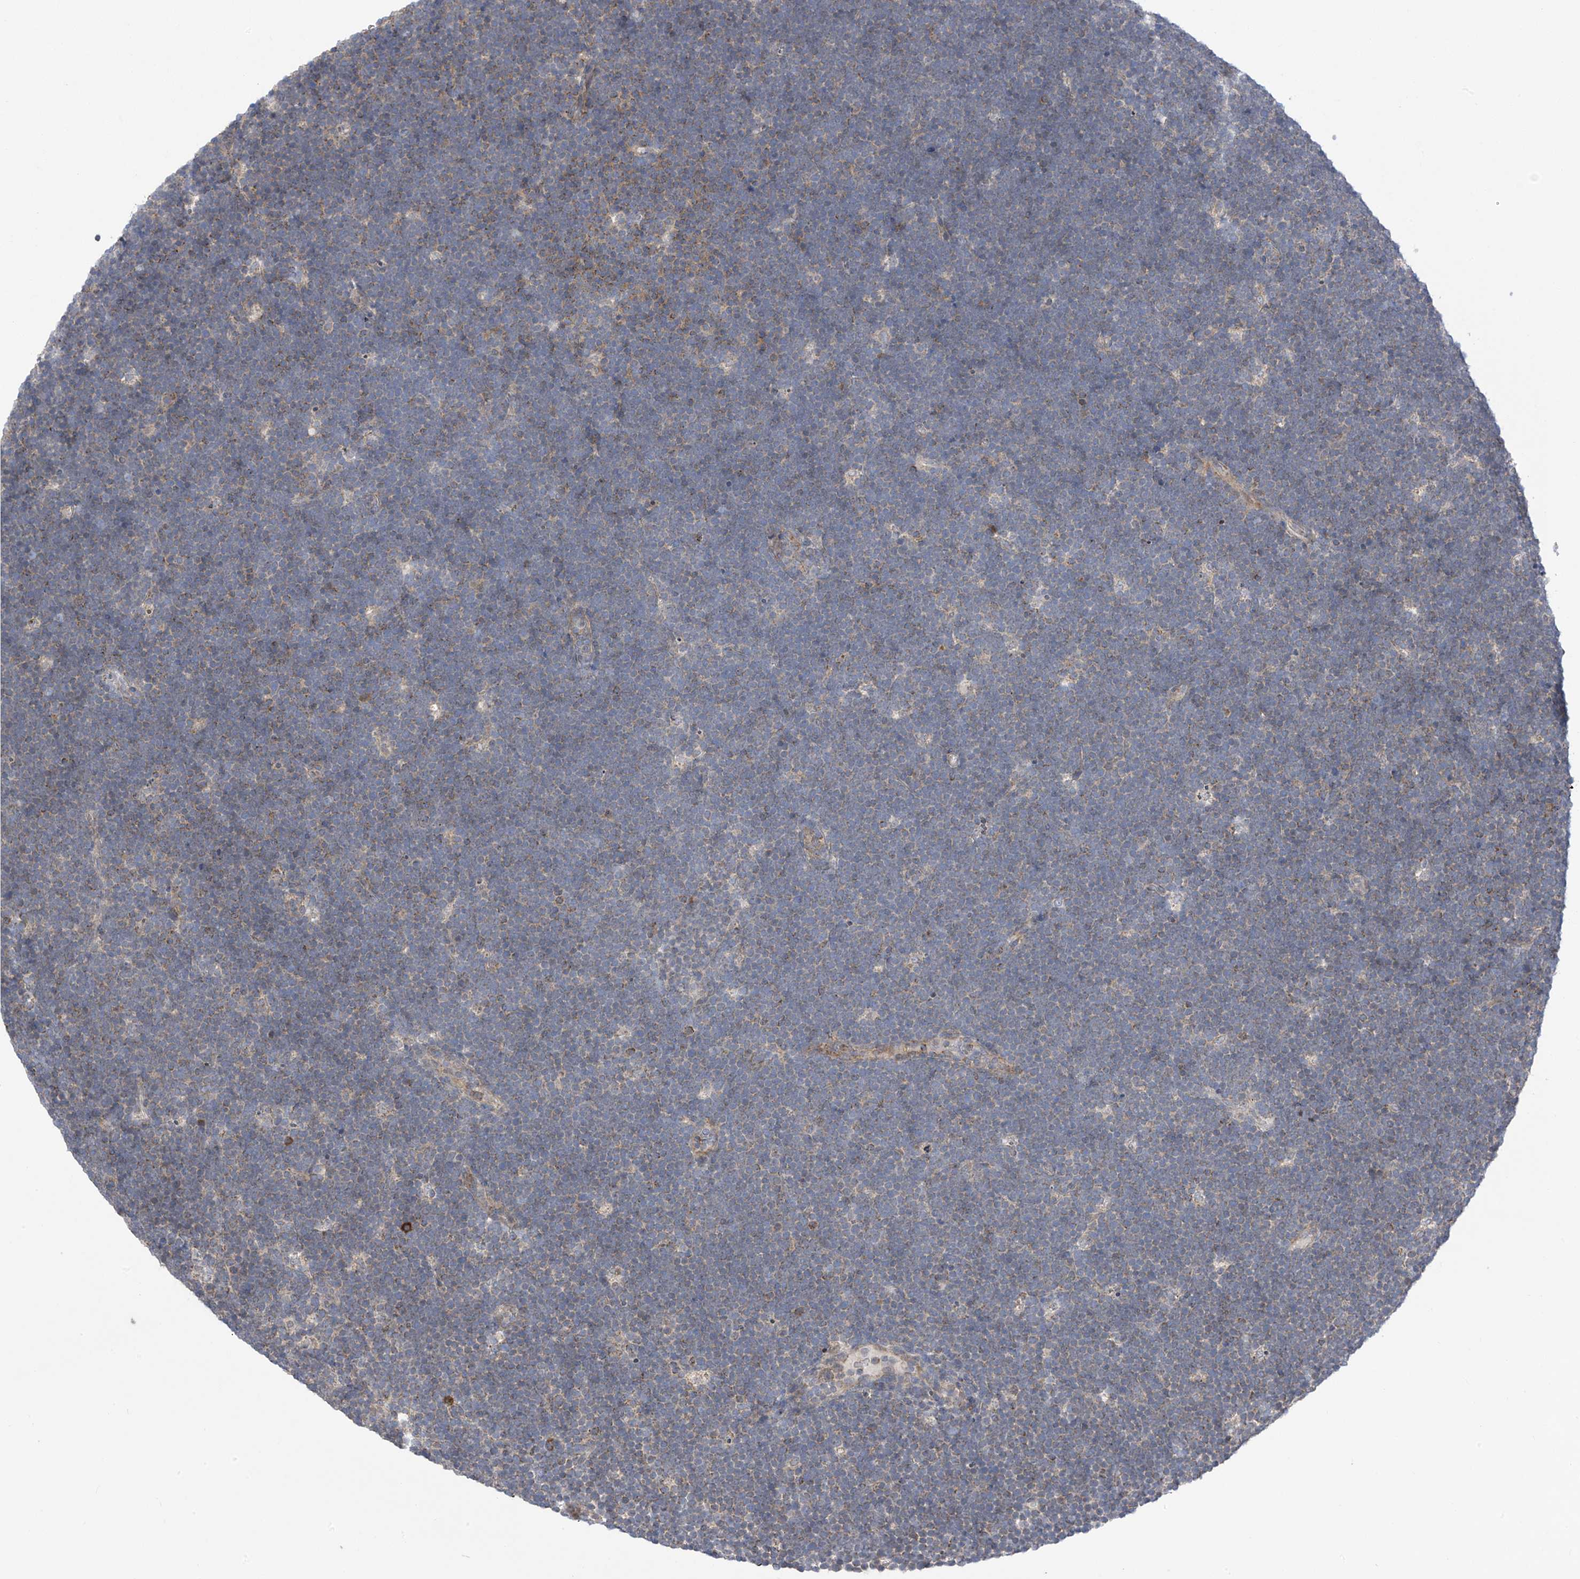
{"staining": {"intensity": "negative", "quantity": "none", "location": "none"}, "tissue": "lymphoma", "cell_type": "Tumor cells", "image_type": "cancer", "snomed": [{"axis": "morphology", "description": "Malignant lymphoma, non-Hodgkin's type, High grade"}, {"axis": "topography", "description": "Lymph node"}], "caption": "Tumor cells show no significant protein expression in high-grade malignant lymphoma, non-Hodgkin's type.", "gene": "SLCO4A1", "patient": {"sex": "male", "age": 13}}